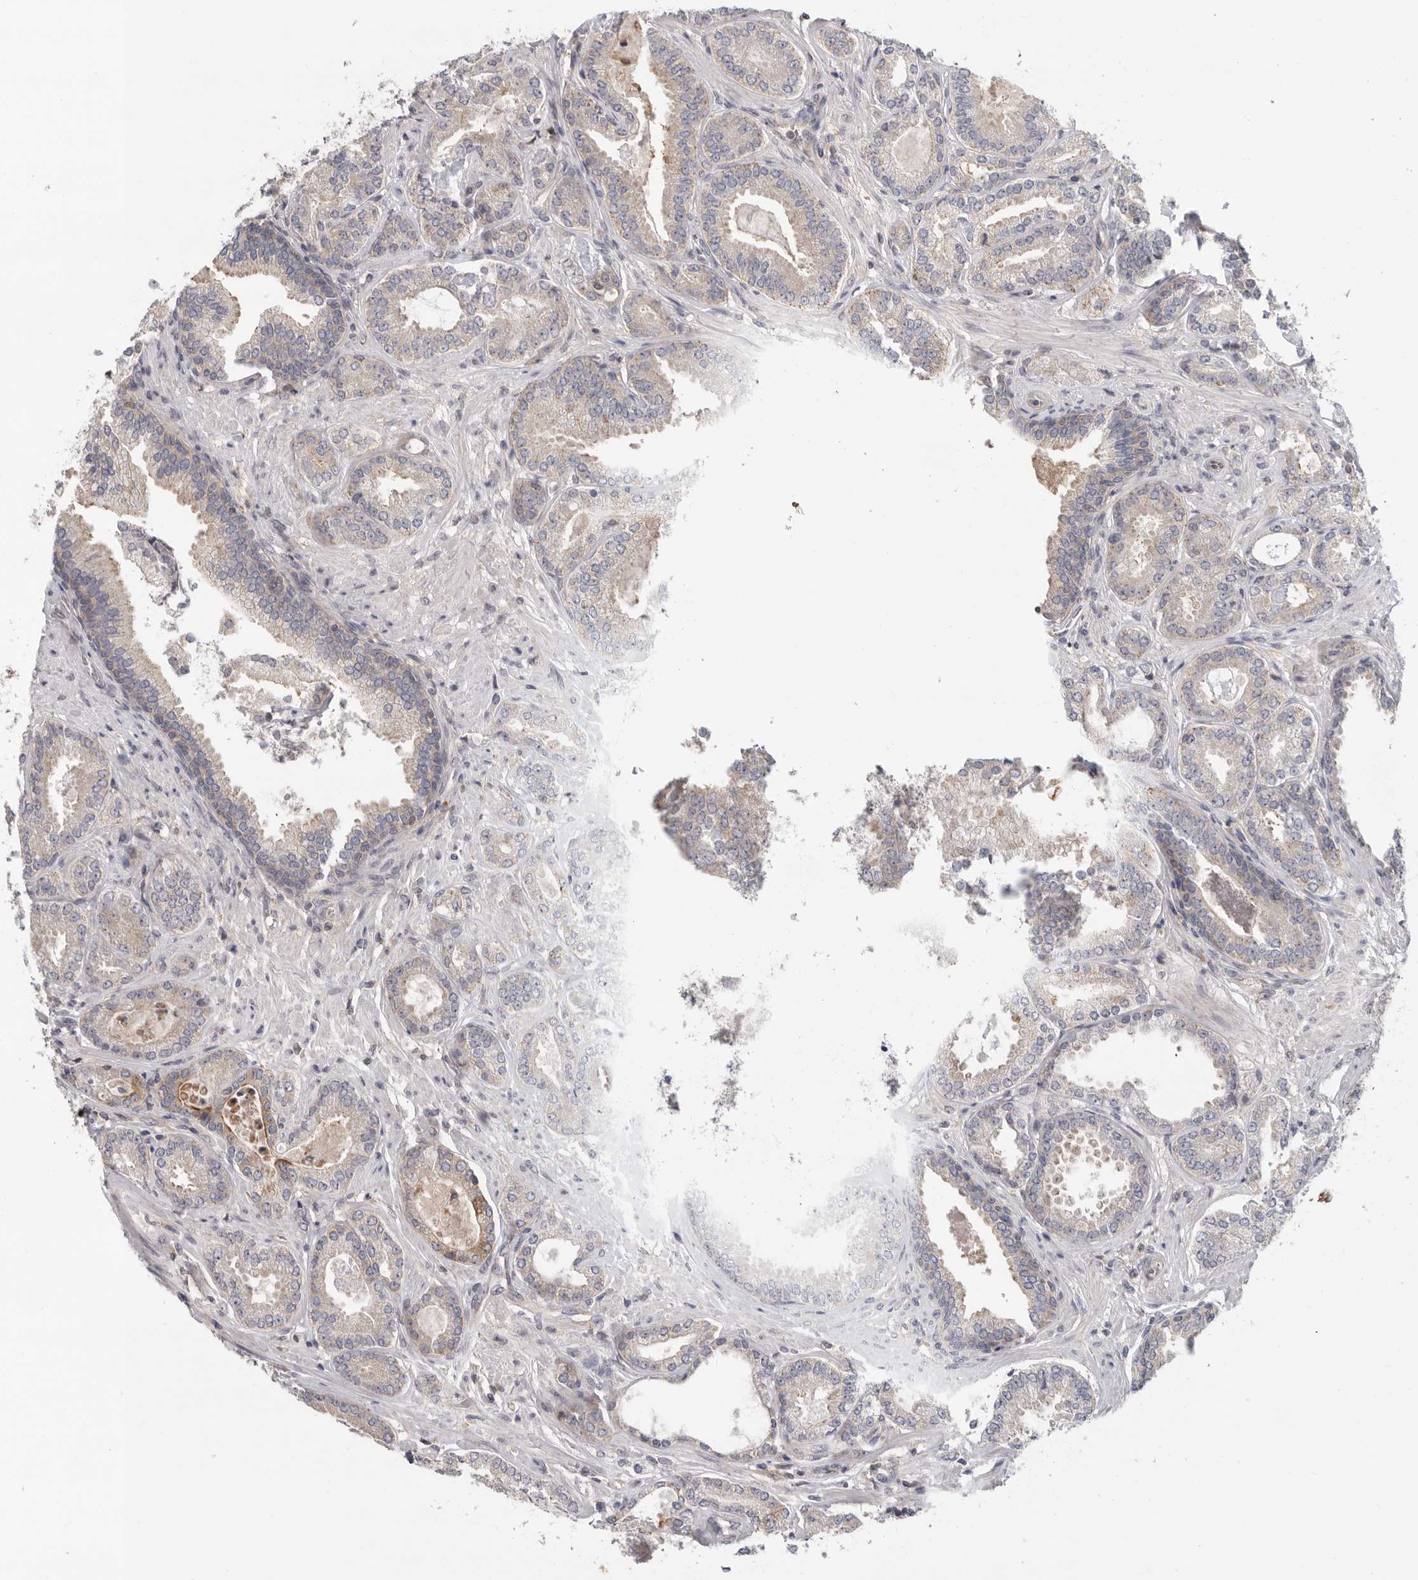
{"staining": {"intensity": "weak", "quantity": "25%-75%", "location": "cytoplasmic/membranous"}, "tissue": "prostate cancer", "cell_type": "Tumor cells", "image_type": "cancer", "snomed": [{"axis": "morphology", "description": "Adenocarcinoma, Low grade"}, {"axis": "topography", "description": "Prostate"}], "caption": "Weak cytoplasmic/membranous protein expression is seen in about 25%-75% of tumor cells in prostate cancer (low-grade adenocarcinoma).", "gene": "KLK5", "patient": {"sex": "male", "age": 71}}